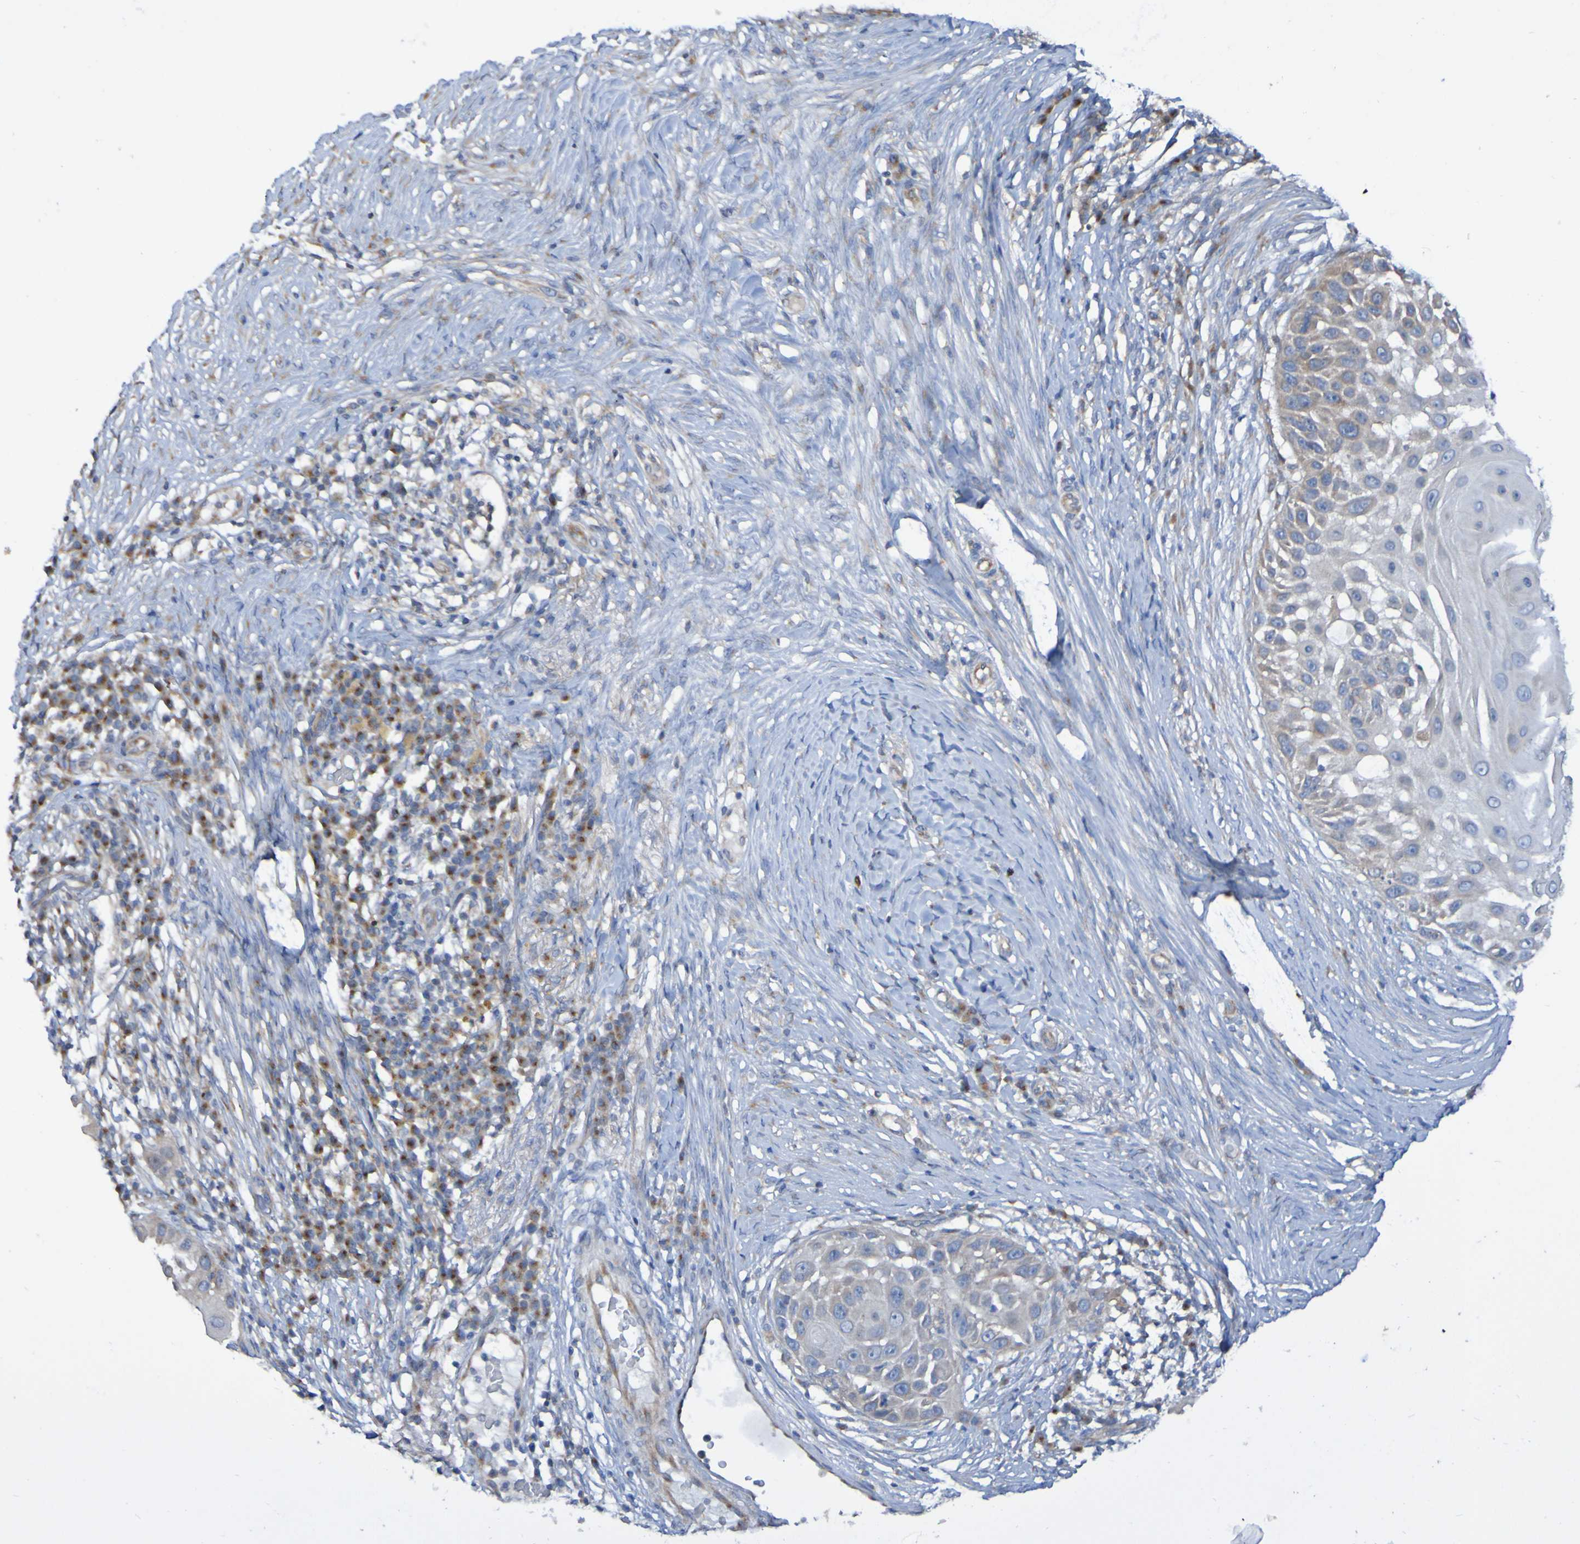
{"staining": {"intensity": "weak", "quantity": "<25%", "location": "cytoplasmic/membranous"}, "tissue": "skin cancer", "cell_type": "Tumor cells", "image_type": "cancer", "snomed": [{"axis": "morphology", "description": "Squamous cell carcinoma, NOS"}, {"axis": "topography", "description": "Skin"}], "caption": "DAB immunohistochemical staining of human skin cancer shows no significant expression in tumor cells.", "gene": "LMBRD2", "patient": {"sex": "female", "age": 44}}